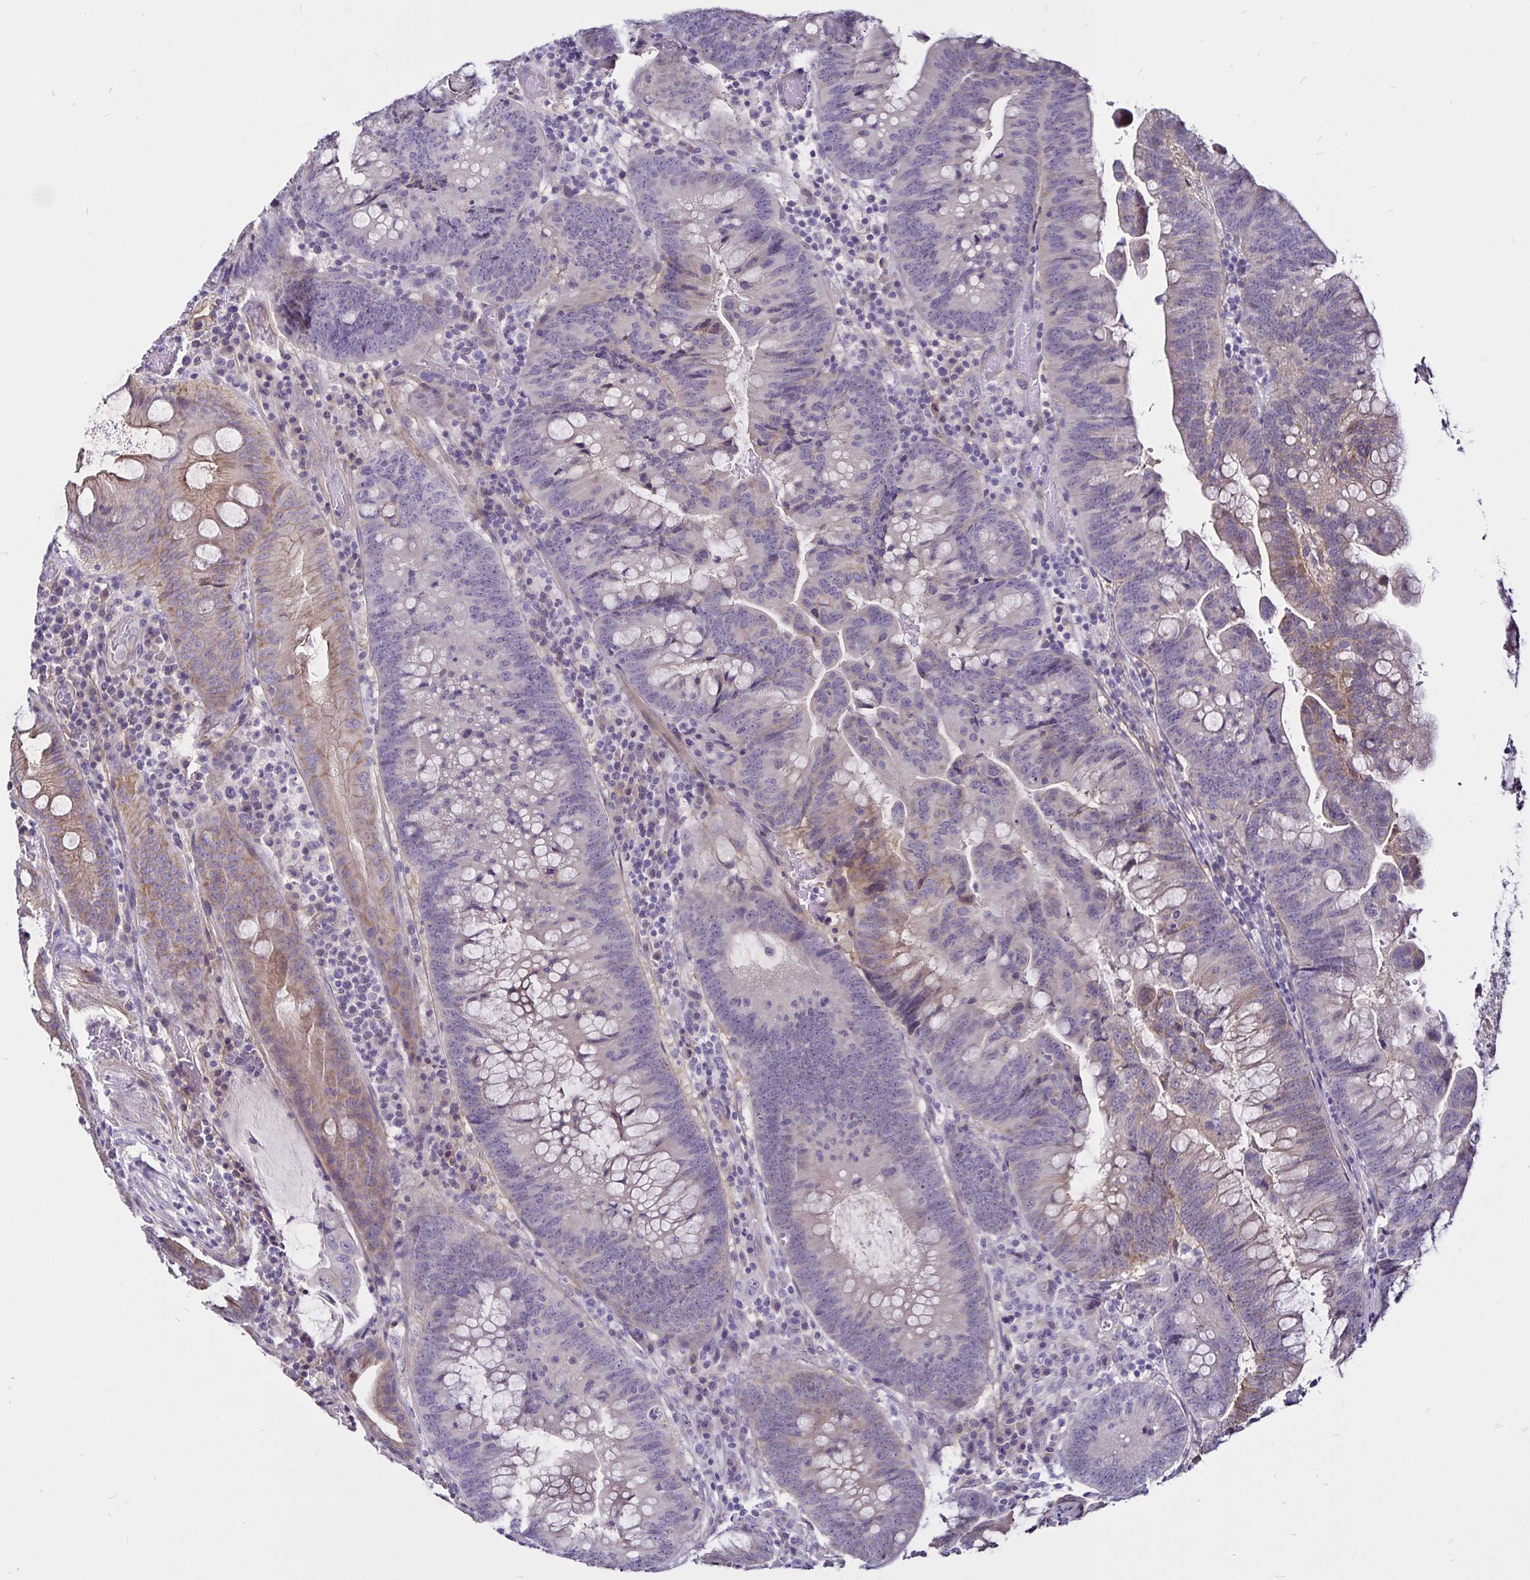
{"staining": {"intensity": "weak", "quantity": "<25%", "location": "cytoplasmic/membranous"}, "tissue": "colorectal cancer", "cell_type": "Tumor cells", "image_type": "cancer", "snomed": [{"axis": "morphology", "description": "Adenocarcinoma, NOS"}, {"axis": "topography", "description": "Colon"}], "caption": "Colorectal cancer (adenocarcinoma) stained for a protein using immunohistochemistry reveals no expression tumor cells.", "gene": "GNG12", "patient": {"sex": "male", "age": 62}}